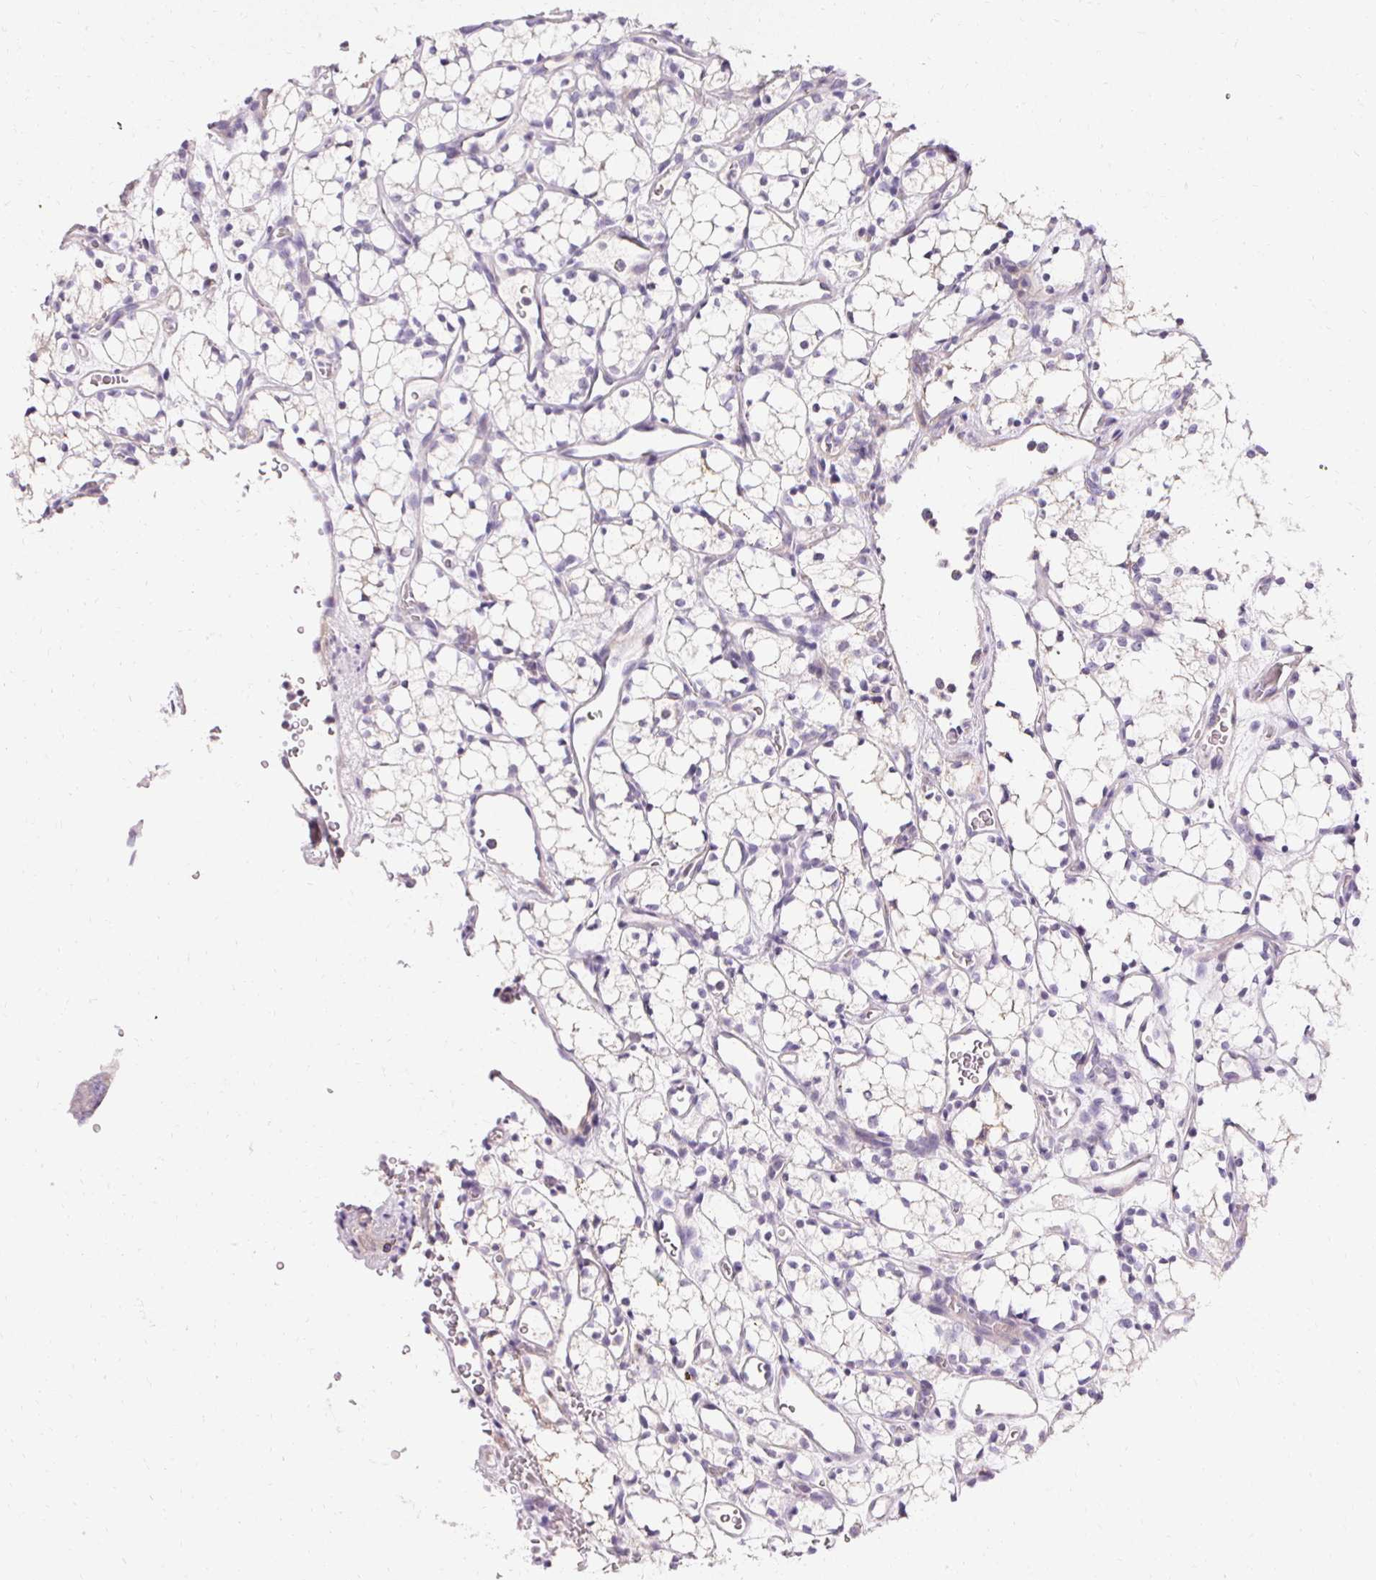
{"staining": {"intensity": "negative", "quantity": "none", "location": "none"}, "tissue": "renal cancer", "cell_type": "Tumor cells", "image_type": "cancer", "snomed": [{"axis": "morphology", "description": "Adenocarcinoma, NOS"}, {"axis": "topography", "description": "Kidney"}], "caption": "There is no significant staining in tumor cells of renal cancer (adenocarcinoma).", "gene": "TRIP13", "patient": {"sex": "female", "age": 69}}